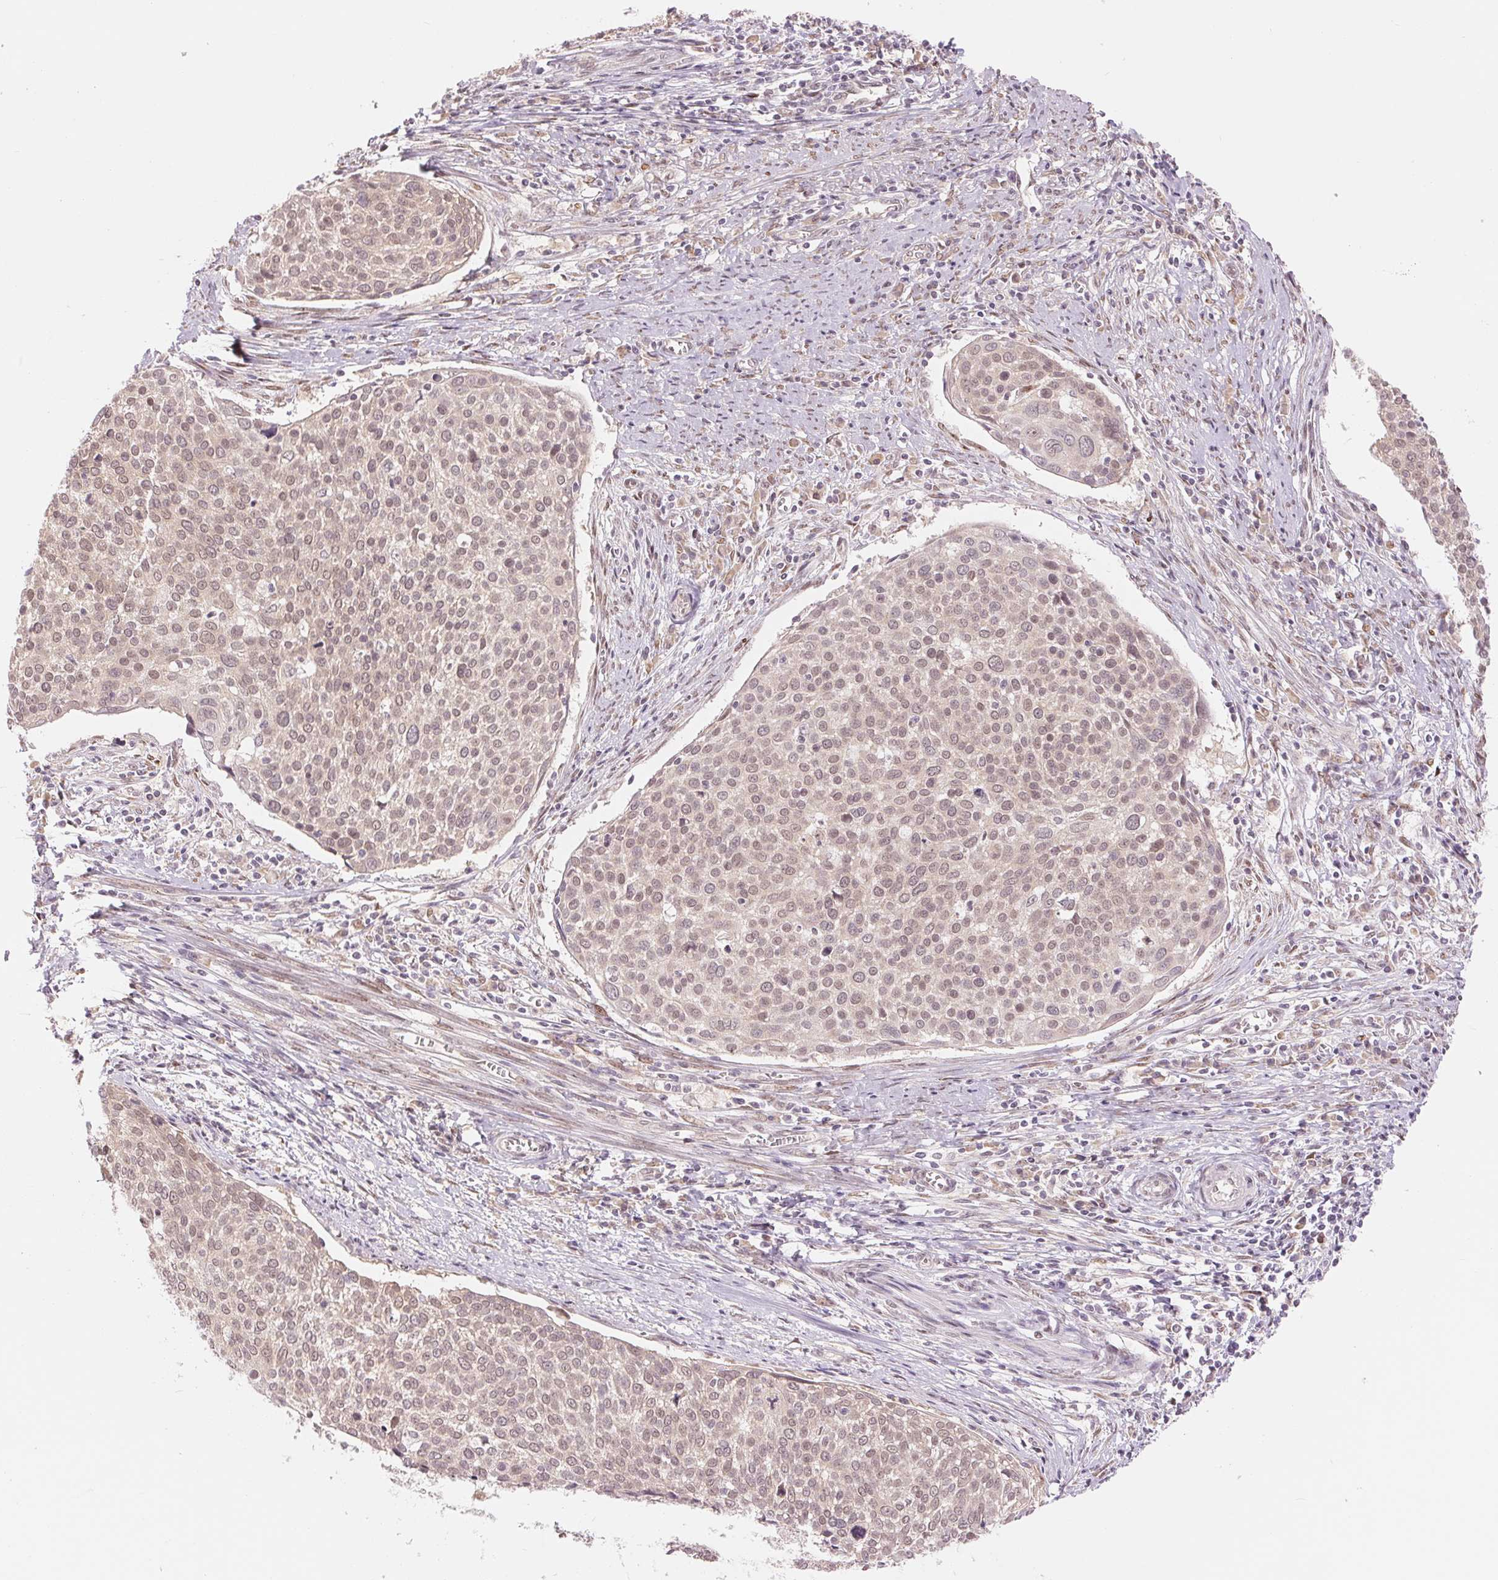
{"staining": {"intensity": "weak", "quantity": "25%-75%", "location": "nuclear"}, "tissue": "cervical cancer", "cell_type": "Tumor cells", "image_type": "cancer", "snomed": [{"axis": "morphology", "description": "Squamous cell carcinoma, NOS"}, {"axis": "topography", "description": "Cervix"}], "caption": "This histopathology image exhibits IHC staining of human cervical cancer (squamous cell carcinoma), with low weak nuclear expression in approximately 25%-75% of tumor cells.", "gene": "ERI3", "patient": {"sex": "female", "age": 39}}